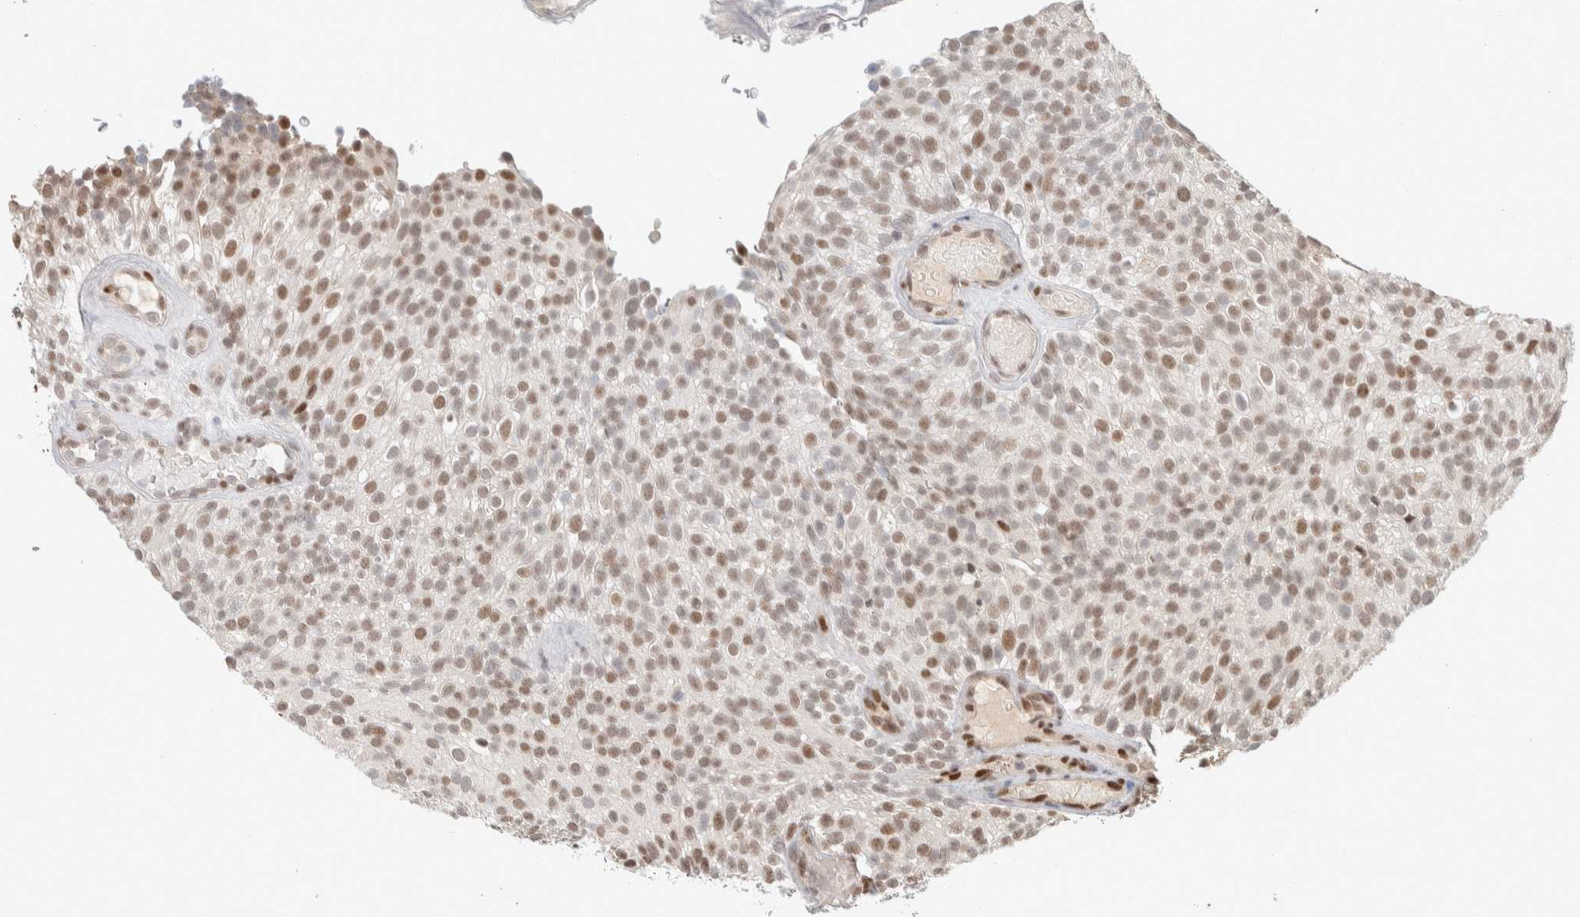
{"staining": {"intensity": "moderate", "quantity": ">75%", "location": "nuclear"}, "tissue": "urothelial cancer", "cell_type": "Tumor cells", "image_type": "cancer", "snomed": [{"axis": "morphology", "description": "Urothelial carcinoma, Low grade"}, {"axis": "topography", "description": "Urinary bladder"}], "caption": "A photomicrograph of urothelial cancer stained for a protein exhibits moderate nuclear brown staining in tumor cells.", "gene": "PUS7", "patient": {"sex": "male", "age": 78}}